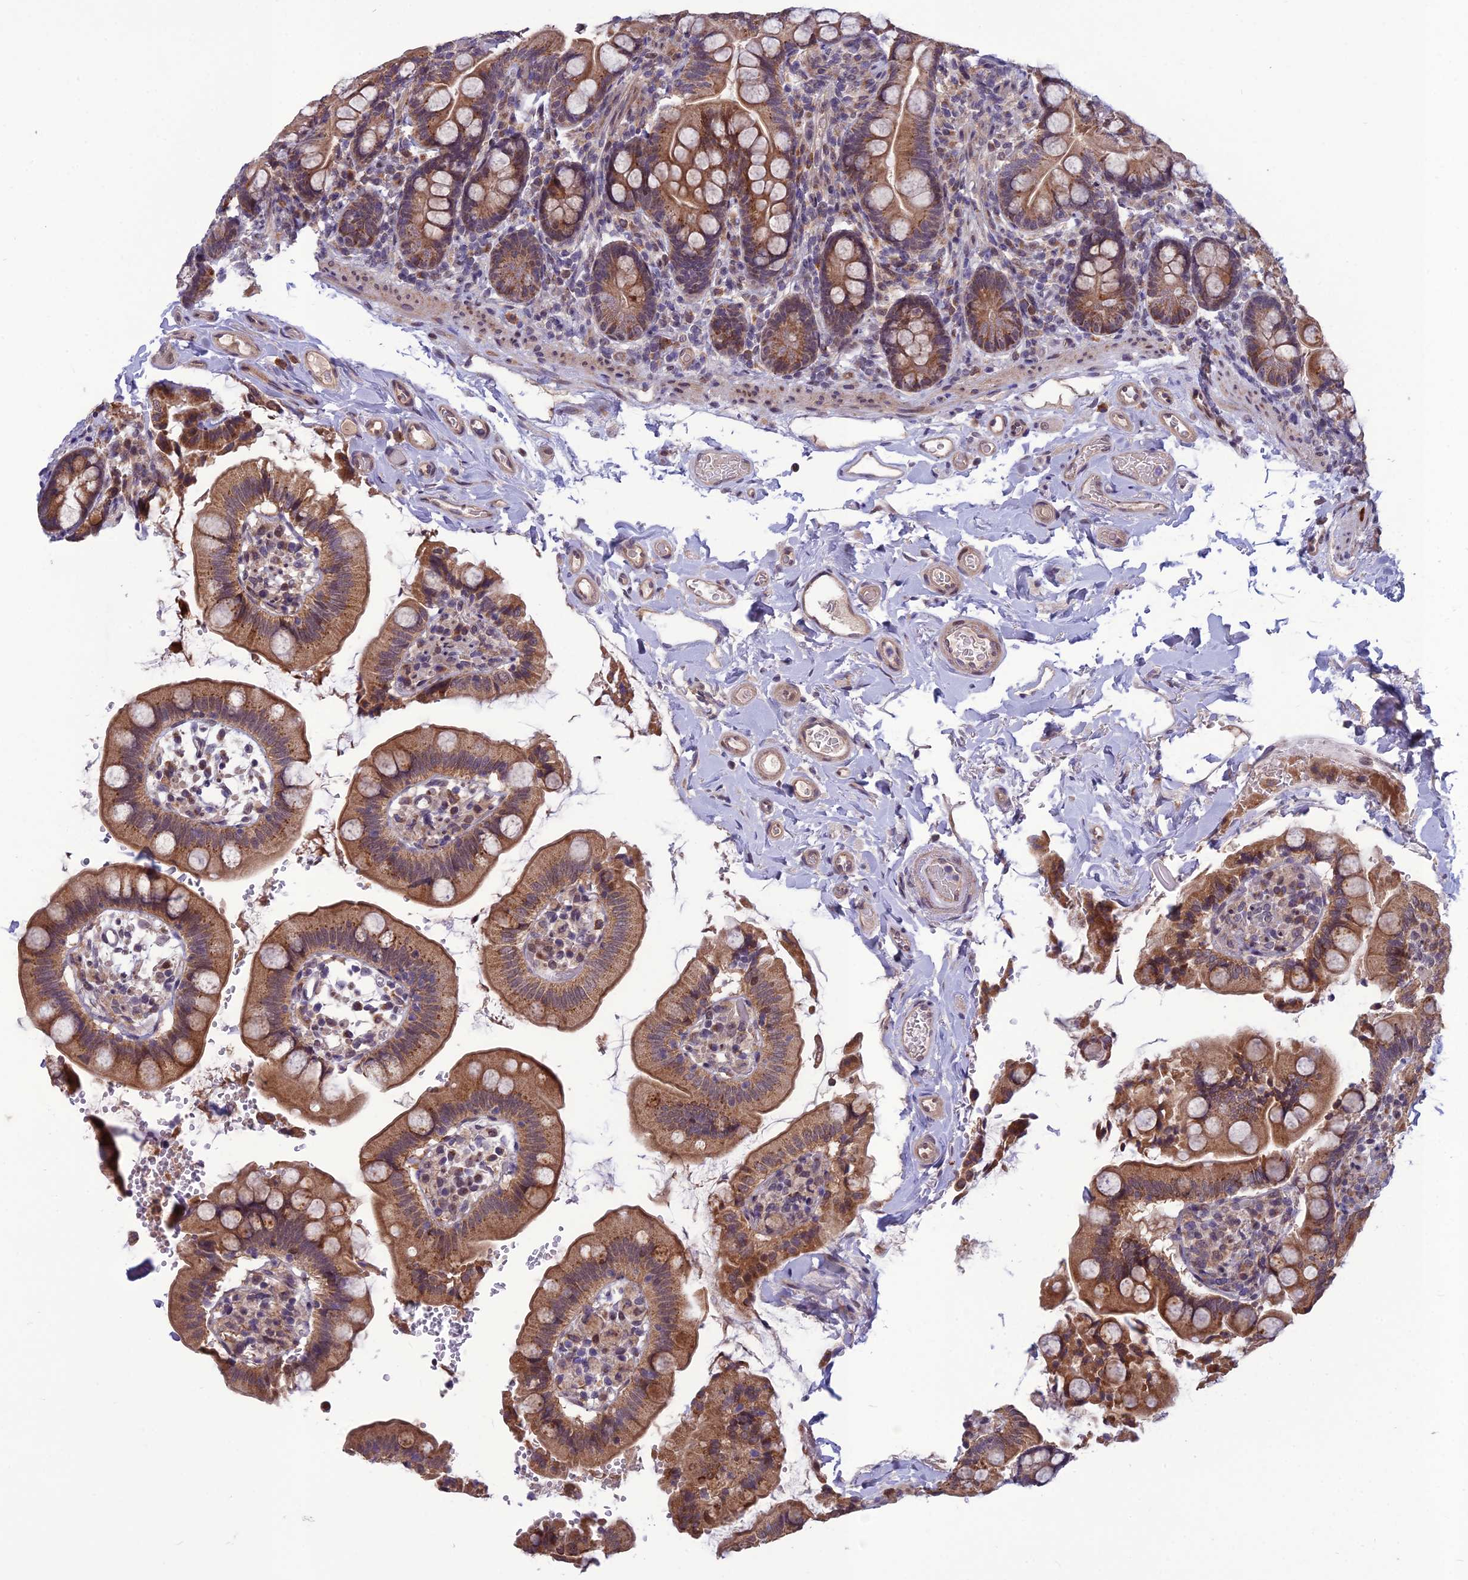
{"staining": {"intensity": "moderate", "quantity": ">75%", "location": "cytoplasmic/membranous"}, "tissue": "small intestine", "cell_type": "Glandular cells", "image_type": "normal", "snomed": [{"axis": "morphology", "description": "Normal tissue, NOS"}, {"axis": "topography", "description": "Small intestine"}], "caption": "DAB (3,3'-diaminobenzidine) immunohistochemical staining of benign human small intestine shows moderate cytoplasmic/membranous protein positivity in about >75% of glandular cells.", "gene": "FBRS", "patient": {"sex": "female", "age": 64}}